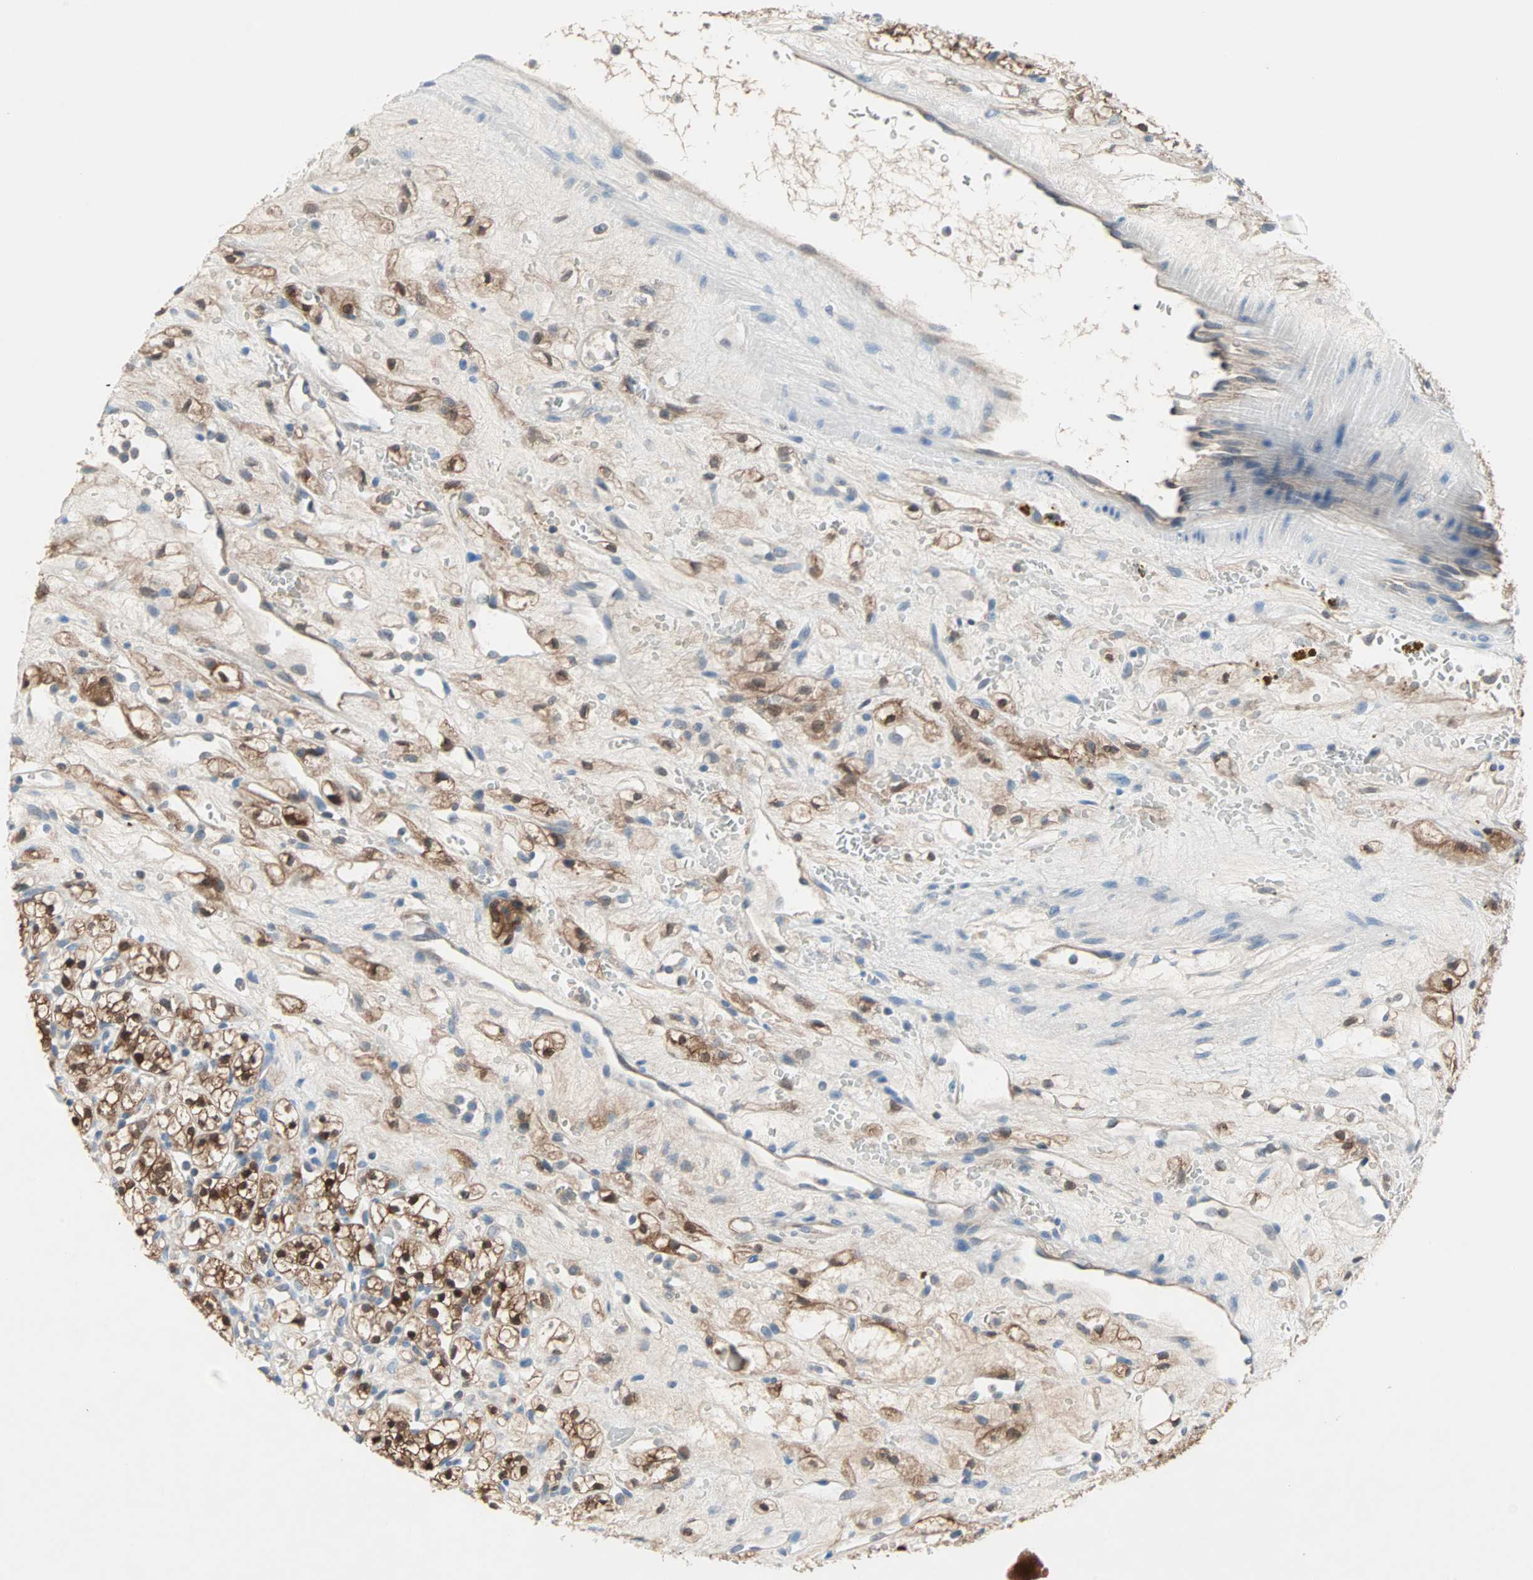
{"staining": {"intensity": "strong", "quantity": ">75%", "location": "cytoplasmic/membranous,nuclear"}, "tissue": "renal cancer", "cell_type": "Tumor cells", "image_type": "cancer", "snomed": [{"axis": "morphology", "description": "Adenocarcinoma, NOS"}, {"axis": "topography", "description": "Kidney"}], "caption": "The immunohistochemical stain highlights strong cytoplasmic/membranous and nuclear expression in tumor cells of renal adenocarcinoma tissue.", "gene": "MPI", "patient": {"sex": "female", "age": 60}}